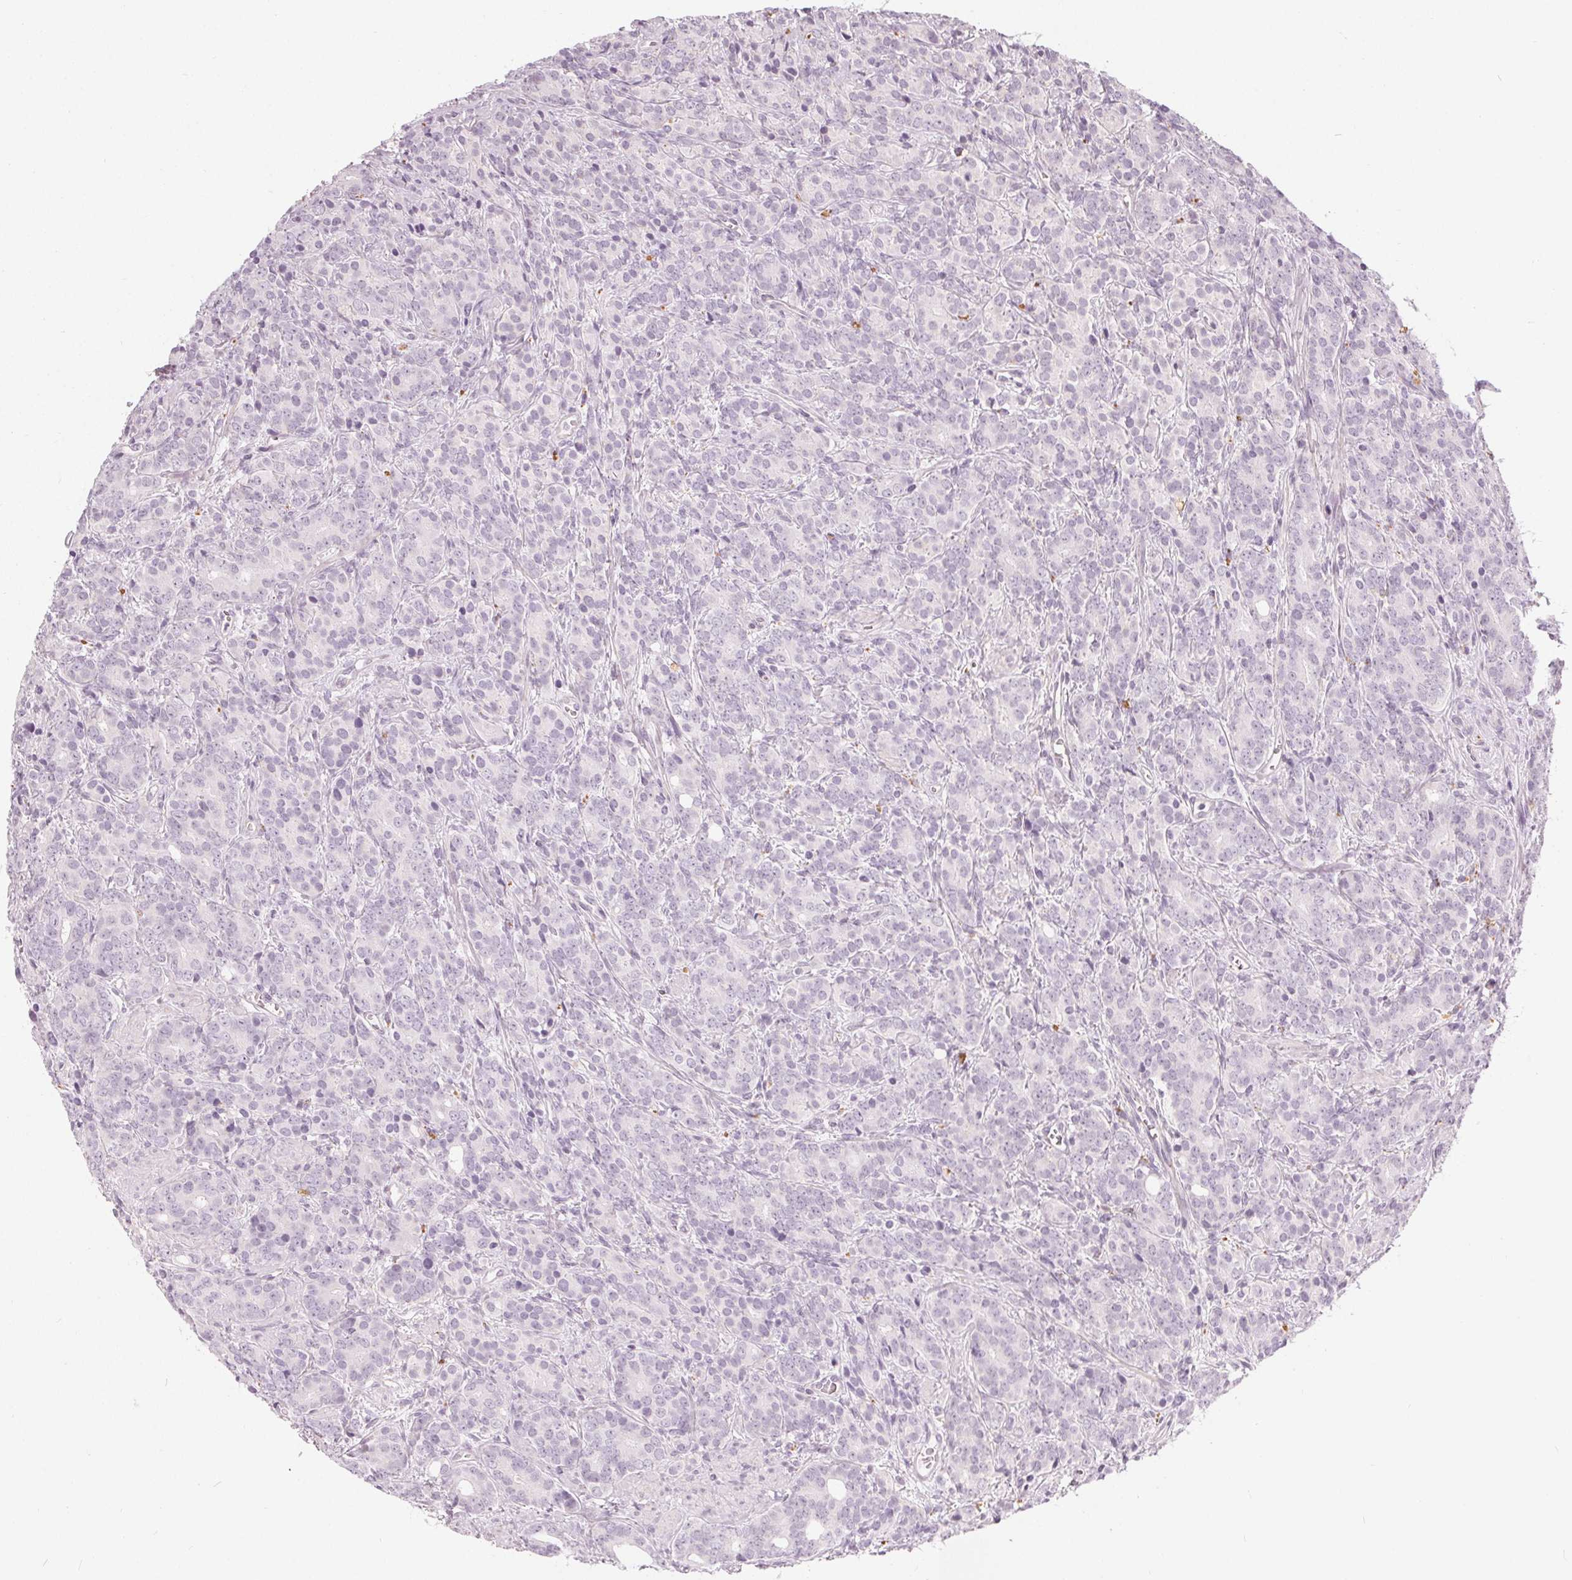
{"staining": {"intensity": "negative", "quantity": "none", "location": "none"}, "tissue": "prostate cancer", "cell_type": "Tumor cells", "image_type": "cancer", "snomed": [{"axis": "morphology", "description": "Adenocarcinoma, High grade"}, {"axis": "topography", "description": "Prostate"}], "caption": "Human prostate cancer stained for a protein using IHC reveals no expression in tumor cells.", "gene": "HOPX", "patient": {"sex": "male", "age": 84}}